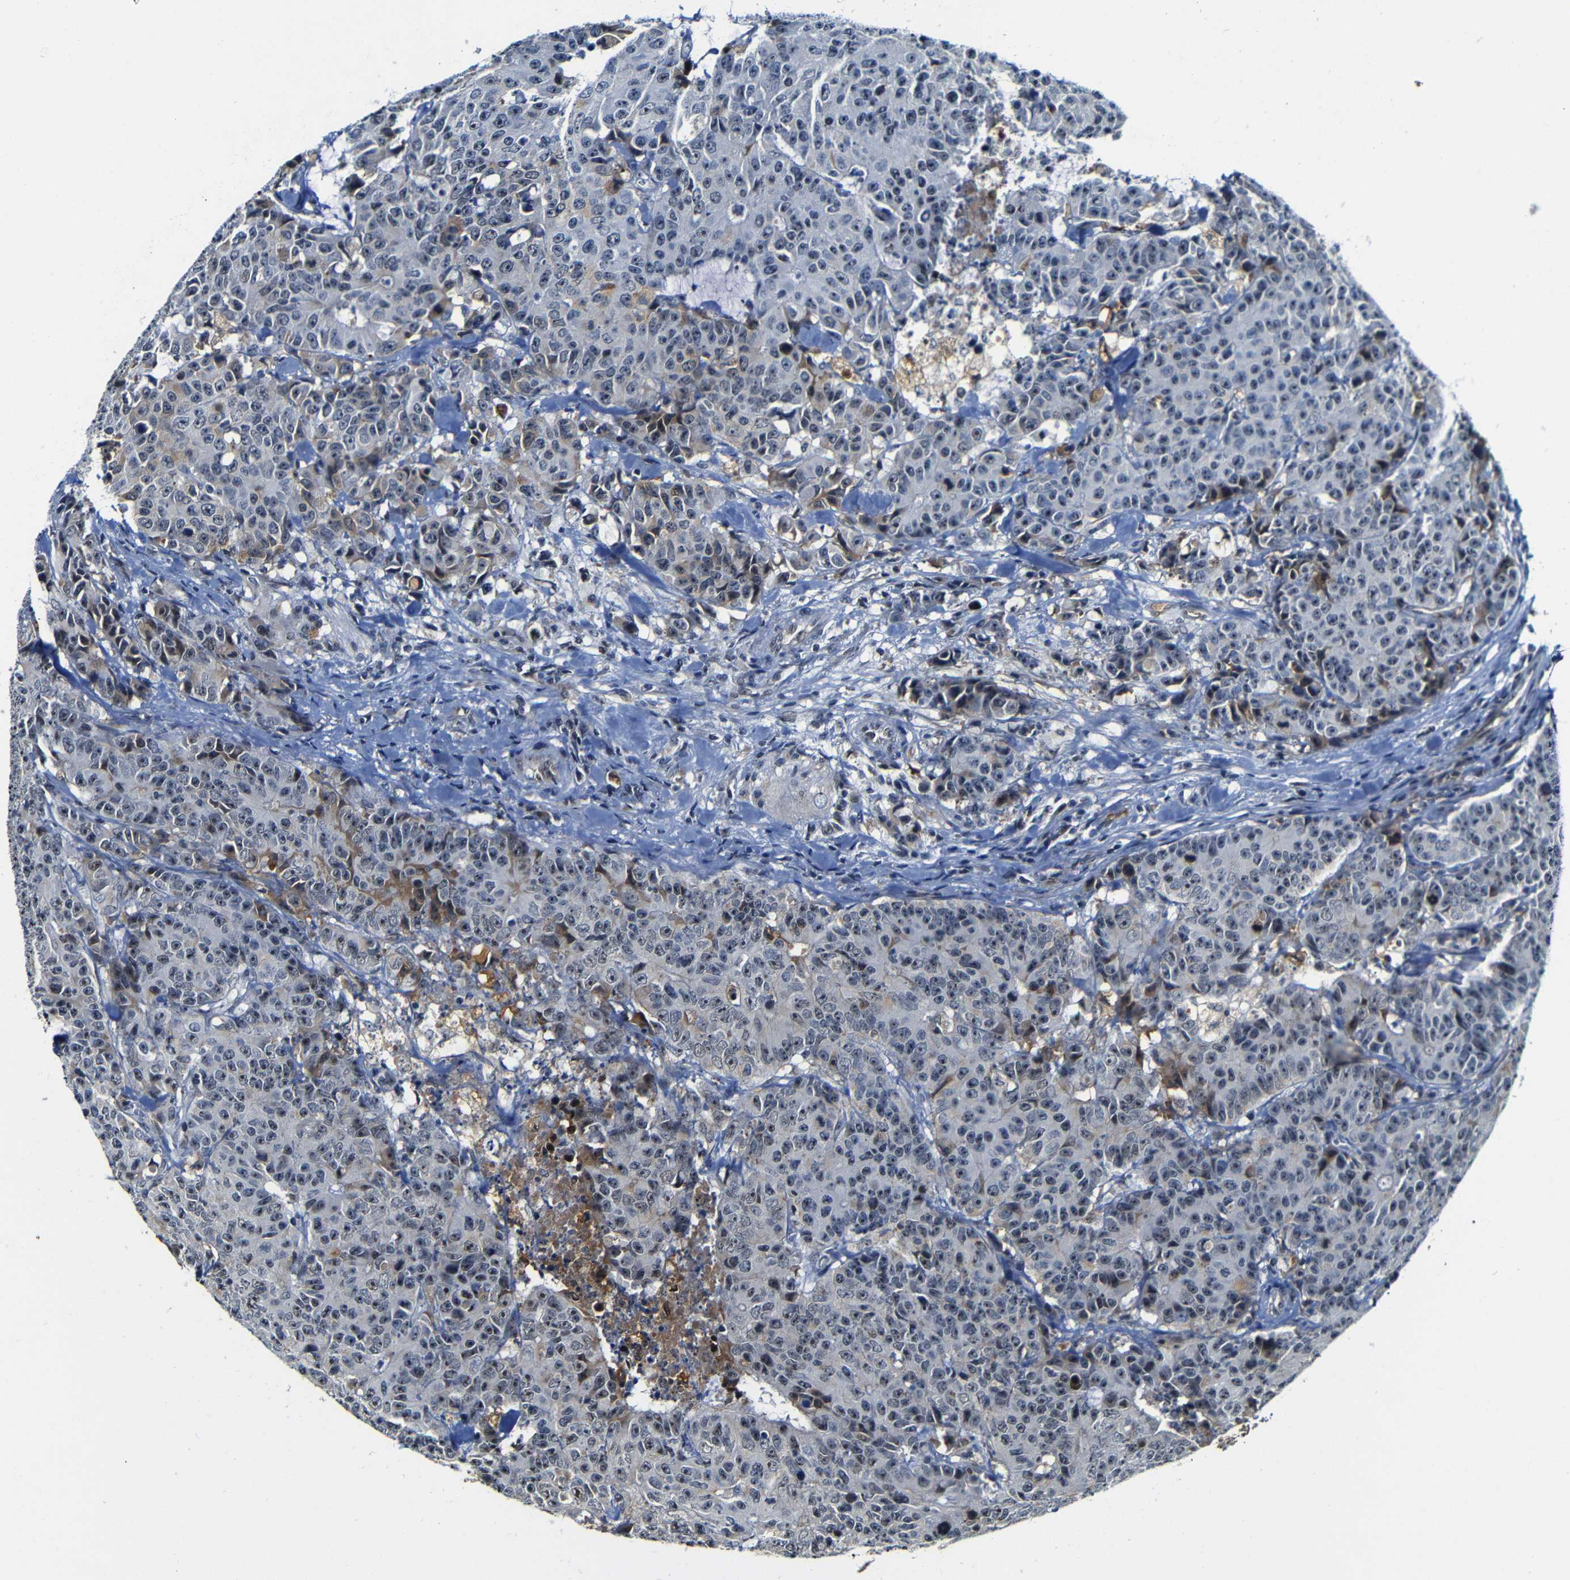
{"staining": {"intensity": "moderate", "quantity": "<25%", "location": "cytoplasmic/membranous,nuclear"}, "tissue": "colorectal cancer", "cell_type": "Tumor cells", "image_type": "cancer", "snomed": [{"axis": "morphology", "description": "Adenocarcinoma, NOS"}, {"axis": "topography", "description": "Colon"}], "caption": "Brown immunohistochemical staining in human colorectal adenocarcinoma exhibits moderate cytoplasmic/membranous and nuclear positivity in approximately <25% of tumor cells.", "gene": "MYC", "patient": {"sex": "female", "age": 86}}